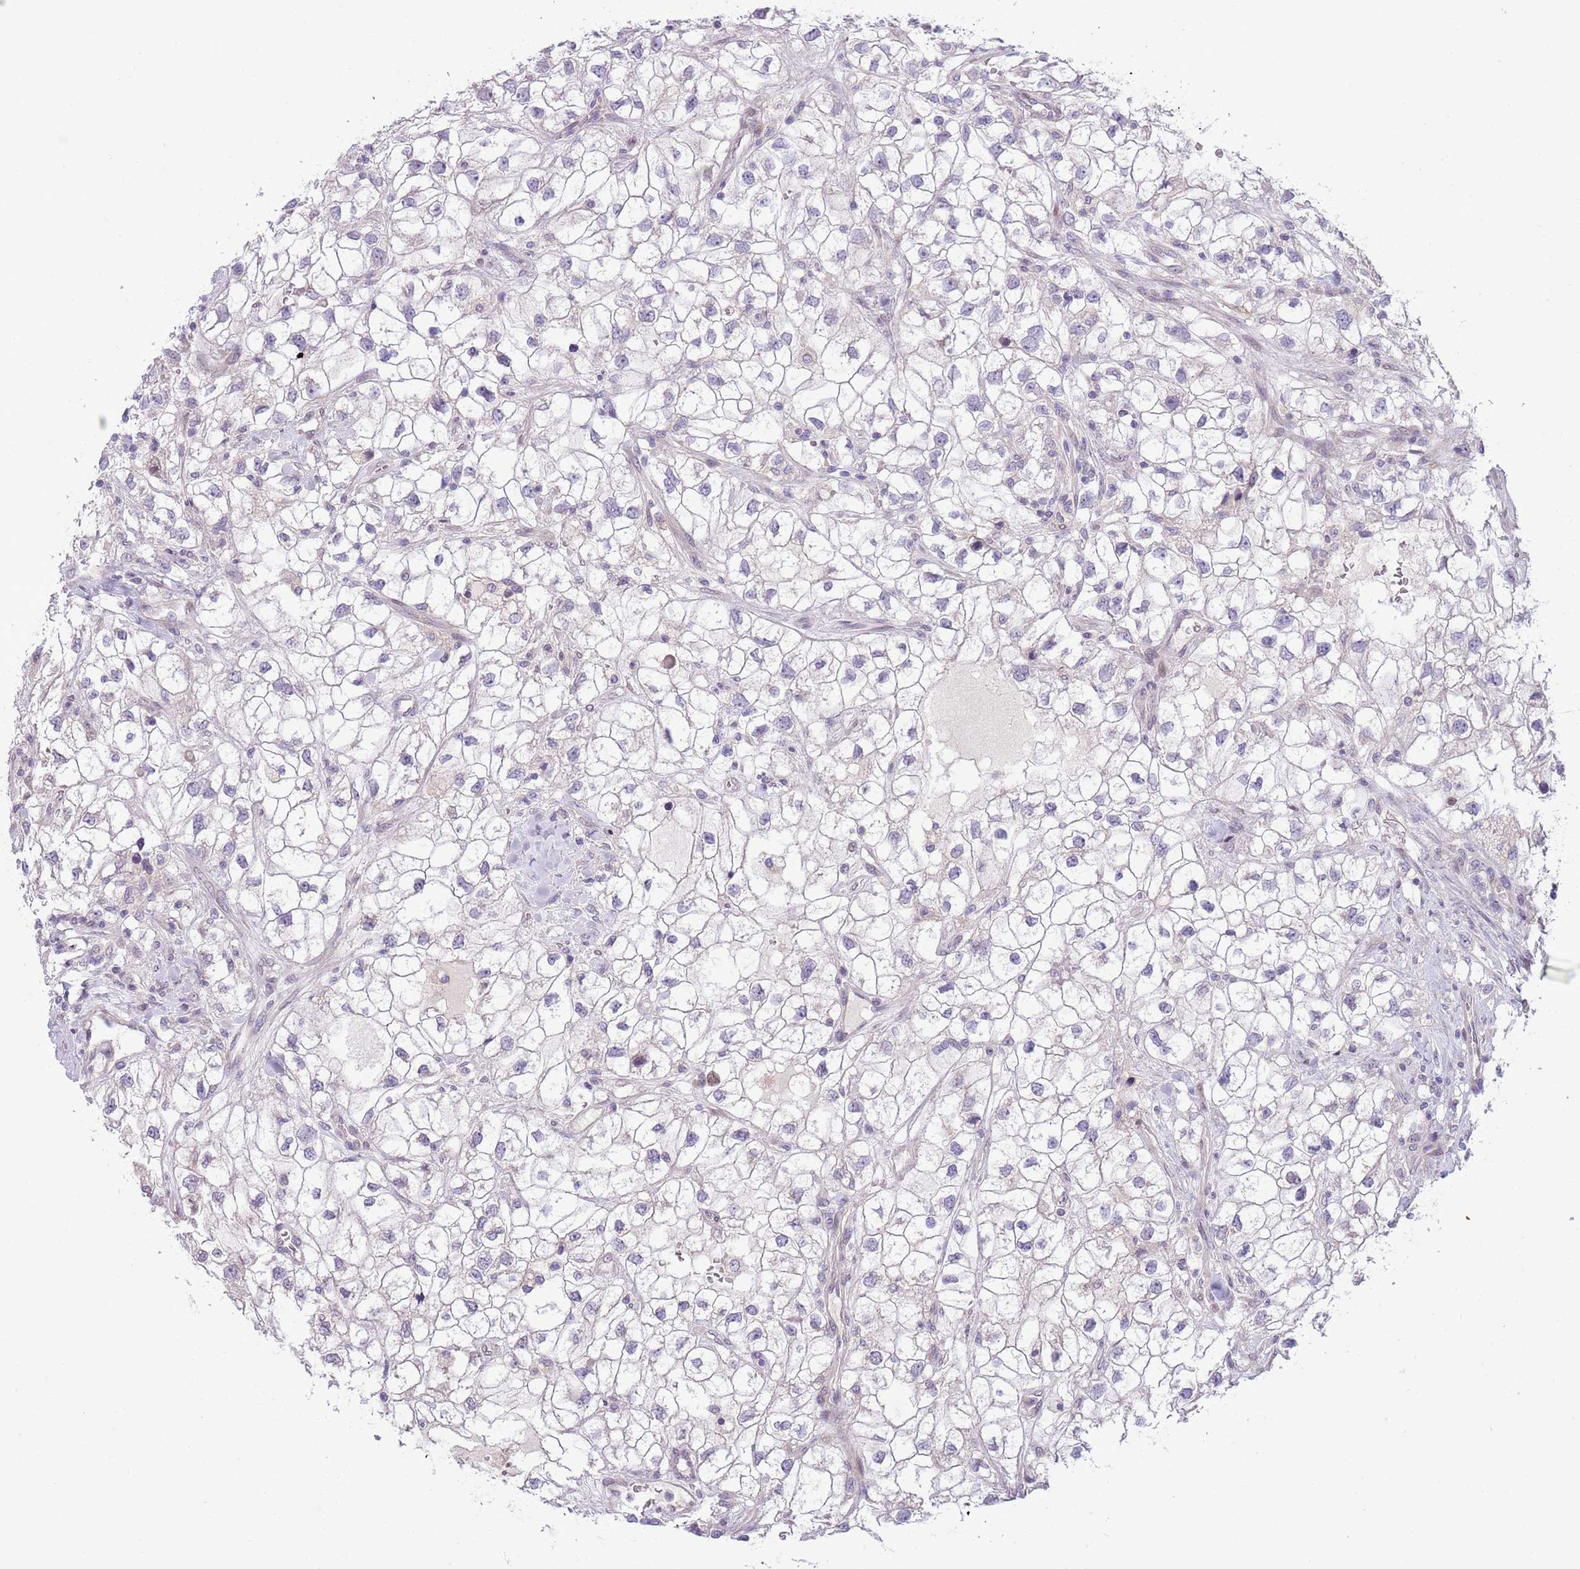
{"staining": {"intensity": "negative", "quantity": "none", "location": "none"}, "tissue": "renal cancer", "cell_type": "Tumor cells", "image_type": "cancer", "snomed": [{"axis": "morphology", "description": "Adenocarcinoma, NOS"}, {"axis": "topography", "description": "Kidney"}], "caption": "Renal cancer was stained to show a protein in brown. There is no significant positivity in tumor cells.", "gene": "CCND2", "patient": {"sex": "male", "age": 59}}